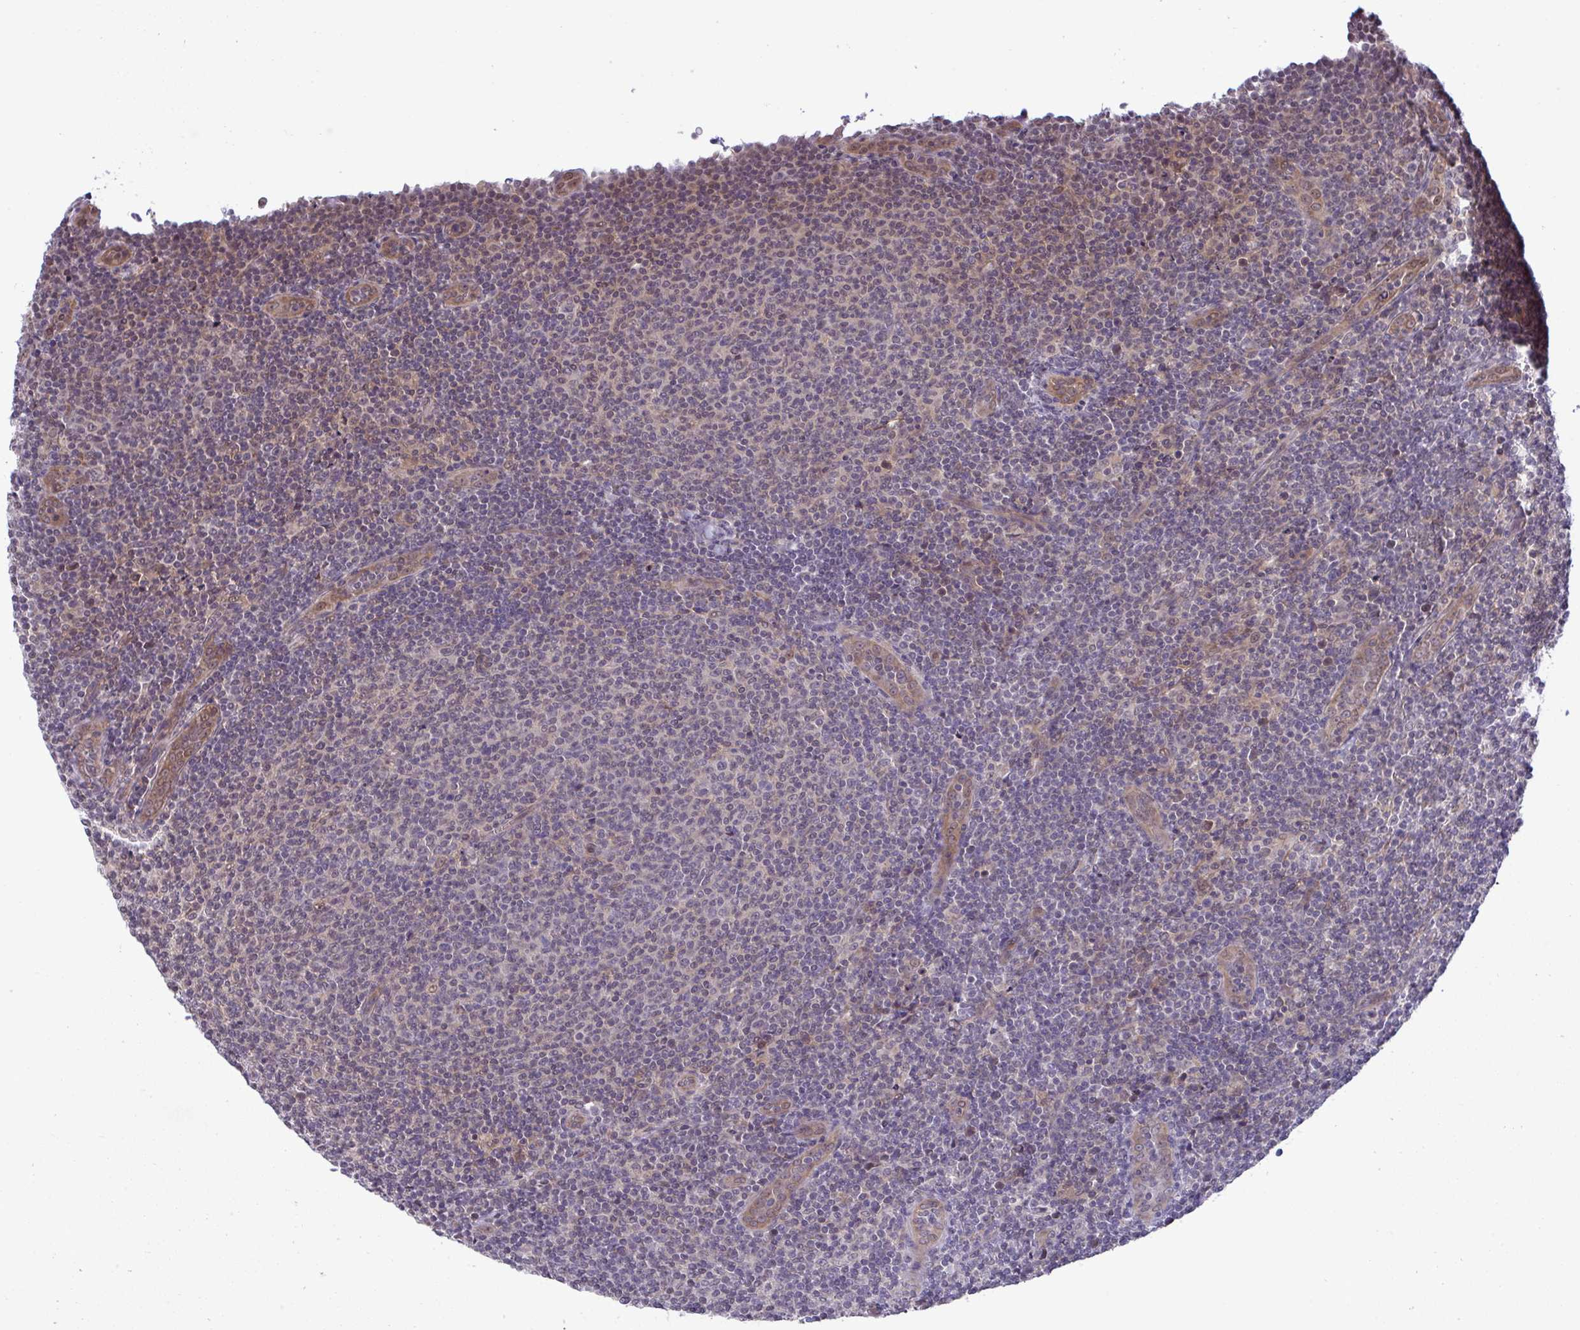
{"staining": {"intensity": "weak", "quantity": "<25%", "location": "nuclear"}, "tissue": "lymphoma", "cell_type": "Tumor cells", "image_type": "cancer", "snomed": [{"axis": "morphology", "description": "Malignant lymphoma, non-Hodgkin's type, Low grade"}, {"axis": "topography", "description": "Lymph node"}], "caption": "Image shows no protein positivity in tumor cells of lymphoma tissue. Brightfield microscopy of IHC stained with DAB (3,3'-diaminobenzidine) (brown) and hematoxylin (blue), captured at high magnification.", "gene": "C9orf64", "patient": {"sex": "male", "age": 66}}